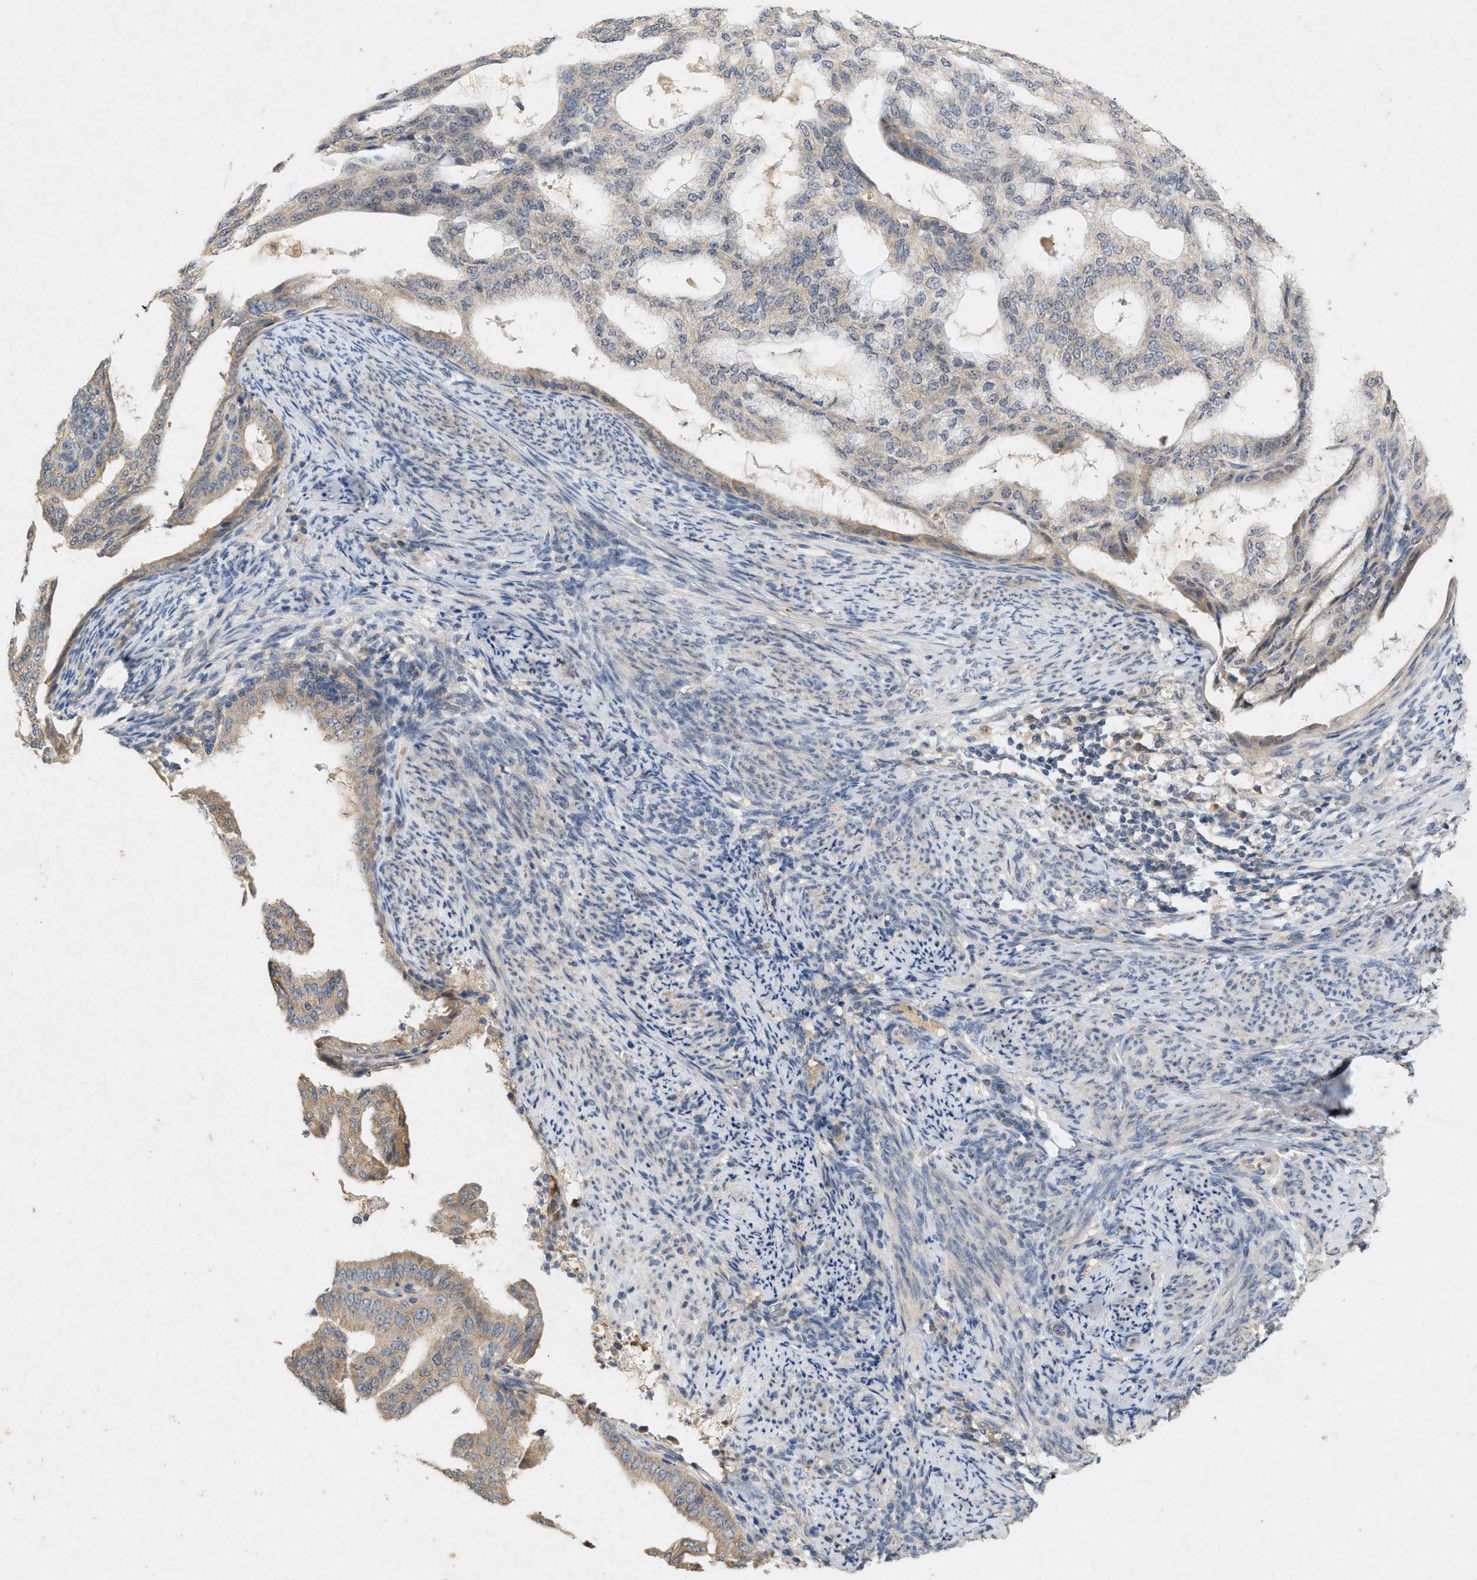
{"staining": {"intensity": "weak", "quantity": "25%-75%", "location": "cytoplasmic/membranous"}, "tissue": "endometrial cancer", "cell_type": "Tumor cells", "image_type": "cancer", "snomed": [{"axis": "morphology", "description": "Adenocarcinoma, NOS"}, {"axis": "topography", "description": "Endometrium"}], "caption": "A low amount of weak cytoplasmic/membranous positivity is present in about 25%-75% of tumor cells in endometrial cancer (adenocarcinoma) tissue.", "gene": "DCAF7", "patient": {"sex": "female", "age": 58}}